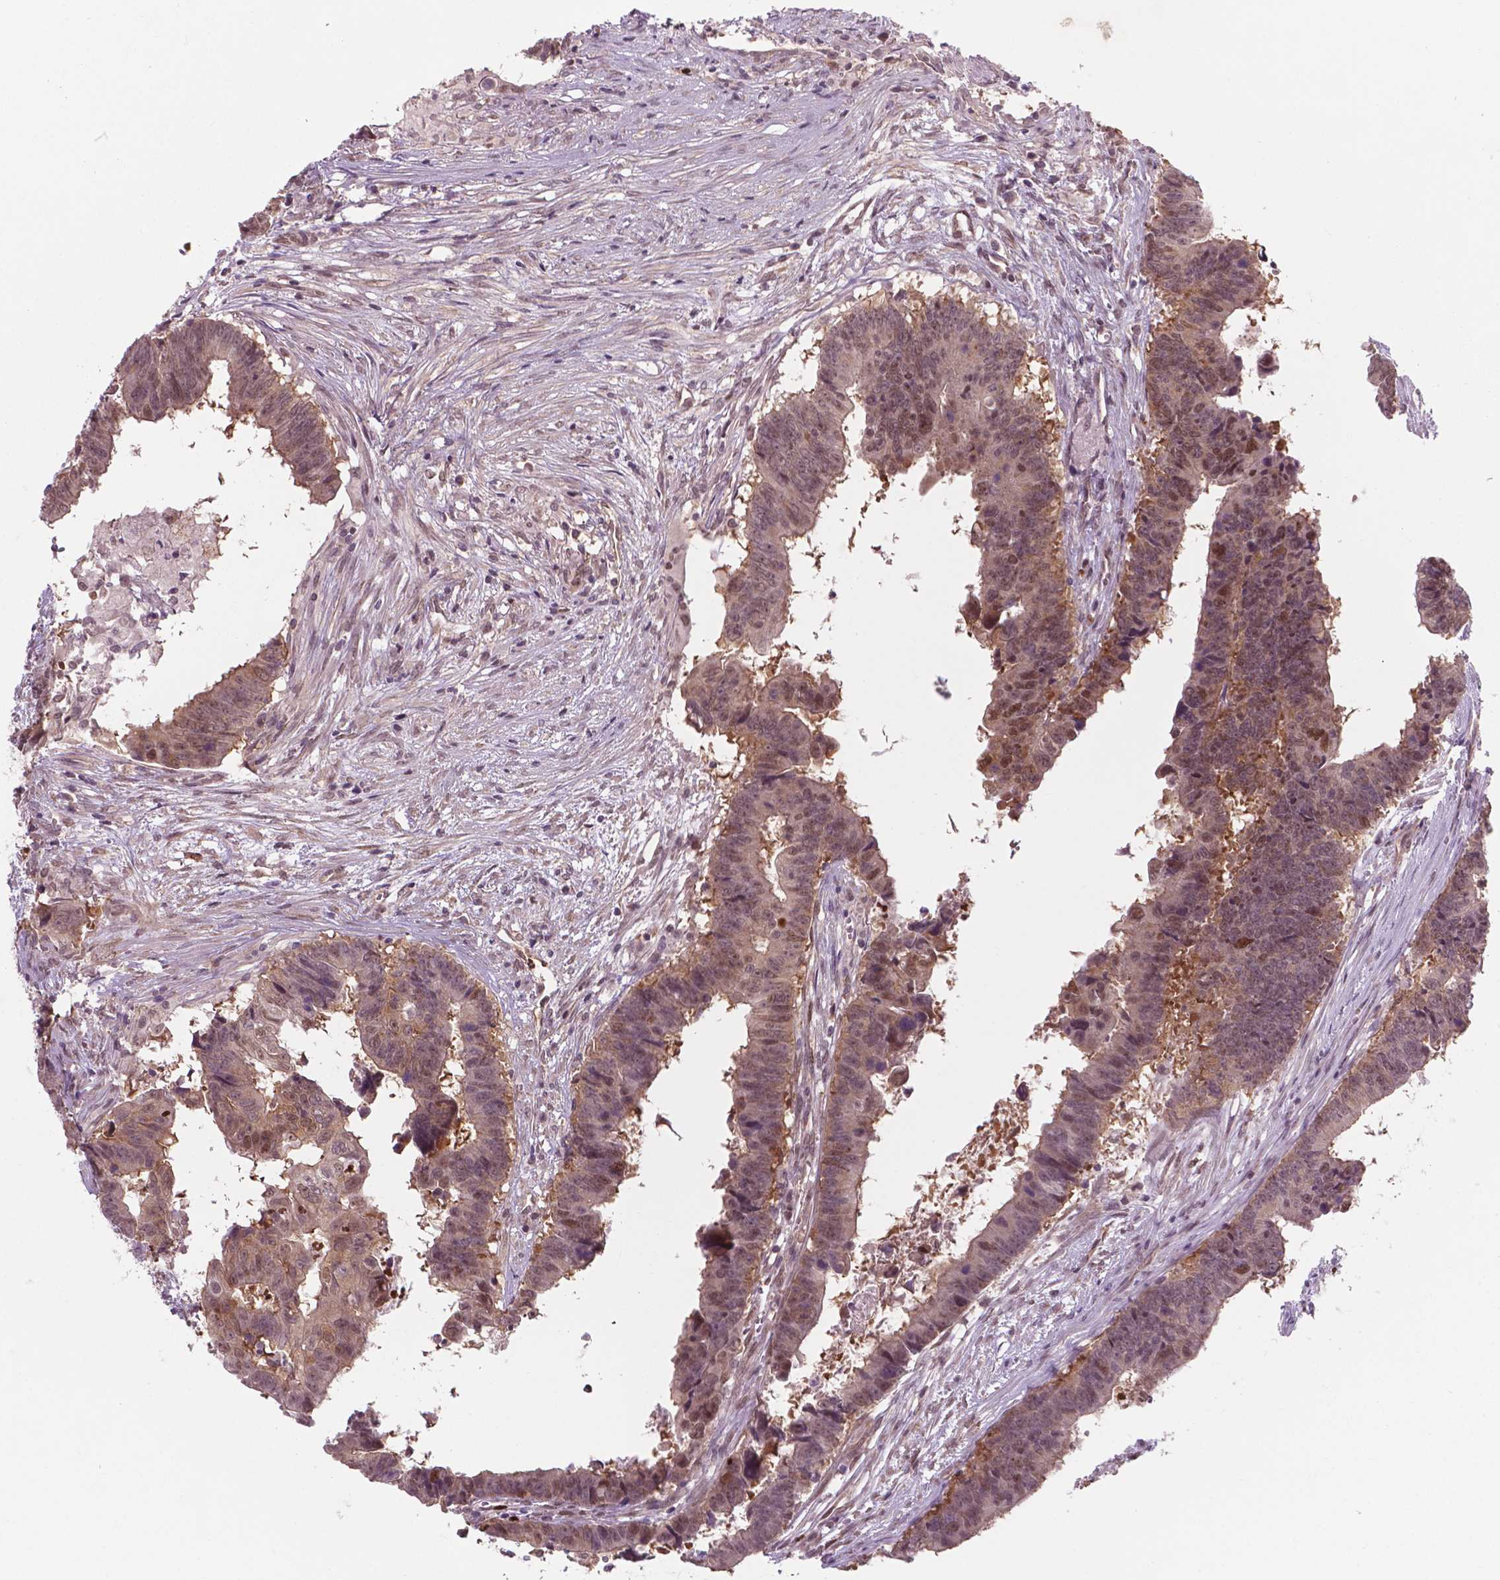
{"staining": {"intensity": "moderate", "quantity": "<25%", "location": "cytoplasmic/membranous,nuclear"}, "tissue": "colorectal cancer", "cell_type": "Tumor cells", "image_type": "cancer", "snomed": [{"axis": "morphology", "description": "Adenocarcinoma, NOS"}, {"axis": "topography", "description": "Colon"}], "caption": "Brown immunohistochemical staining in colorectal cancer reveals moderate cytoplasmic/membranous and nuclear positivity in approximately <25% of tumor cells.", "gene": "NFAT5", "patient": {"sex": "female", "age": 82}}